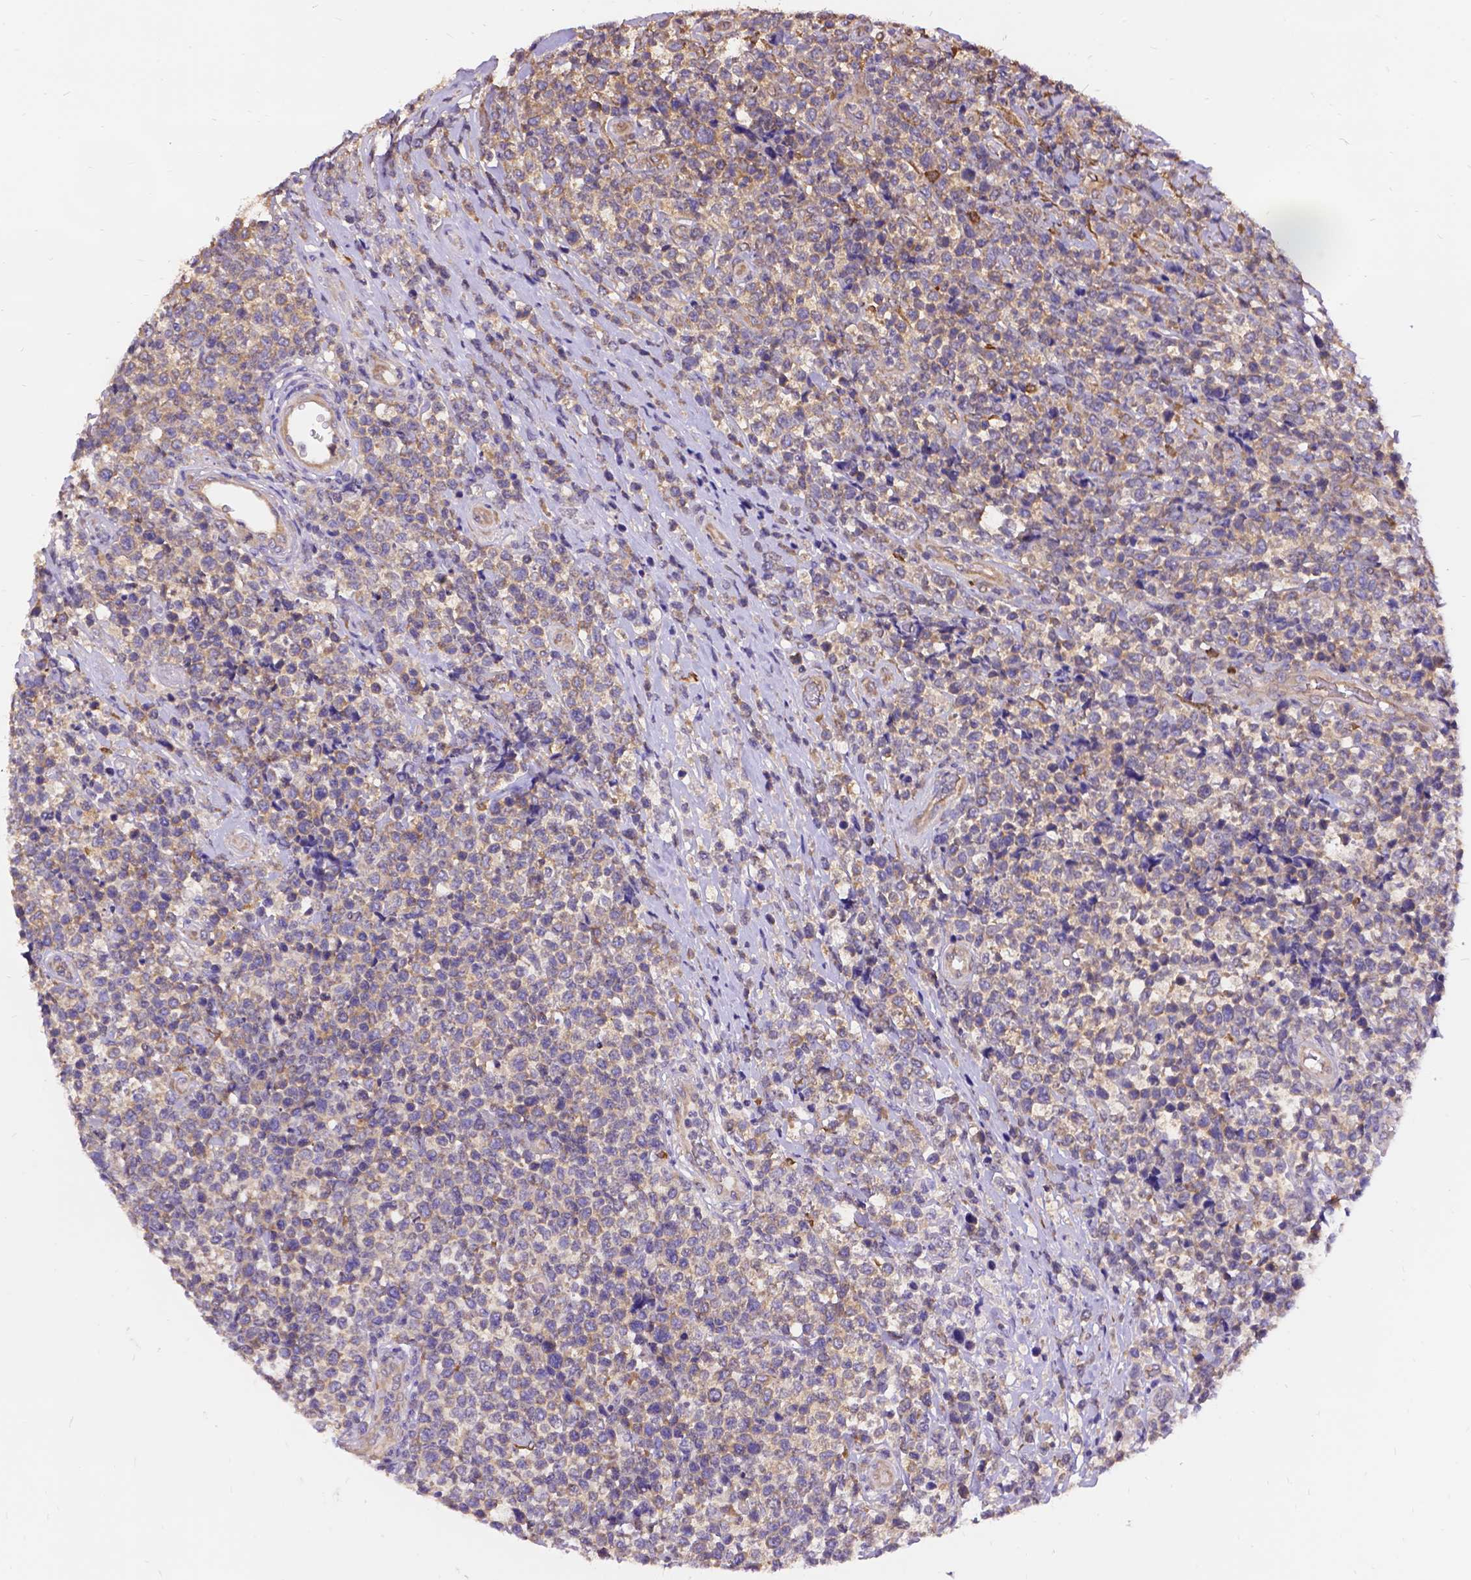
{"staining": {"intensity": "weak", "quantity": "25%-75%", "location": "cytoplasmic/membranous"}, "tissue": "lymphoma", "cell_type": "Tumor cells", "image_type": "cancer", "snomed": [{"axis": "morphology", "description": "Malignant lymphoma, non-Hodgkin's type, High grade"}, {"axis": "topography", "description": "Soft tissue"}], "caption": "The immunohistochemical stain highlights weak cytoplasmic/membranous expression in tumor cells of lymphoma tissue. (IHC, brightfield microscopy, high magnification).", "gene": "DENND6A", "patient": {"sex": "female", "age": 56}}